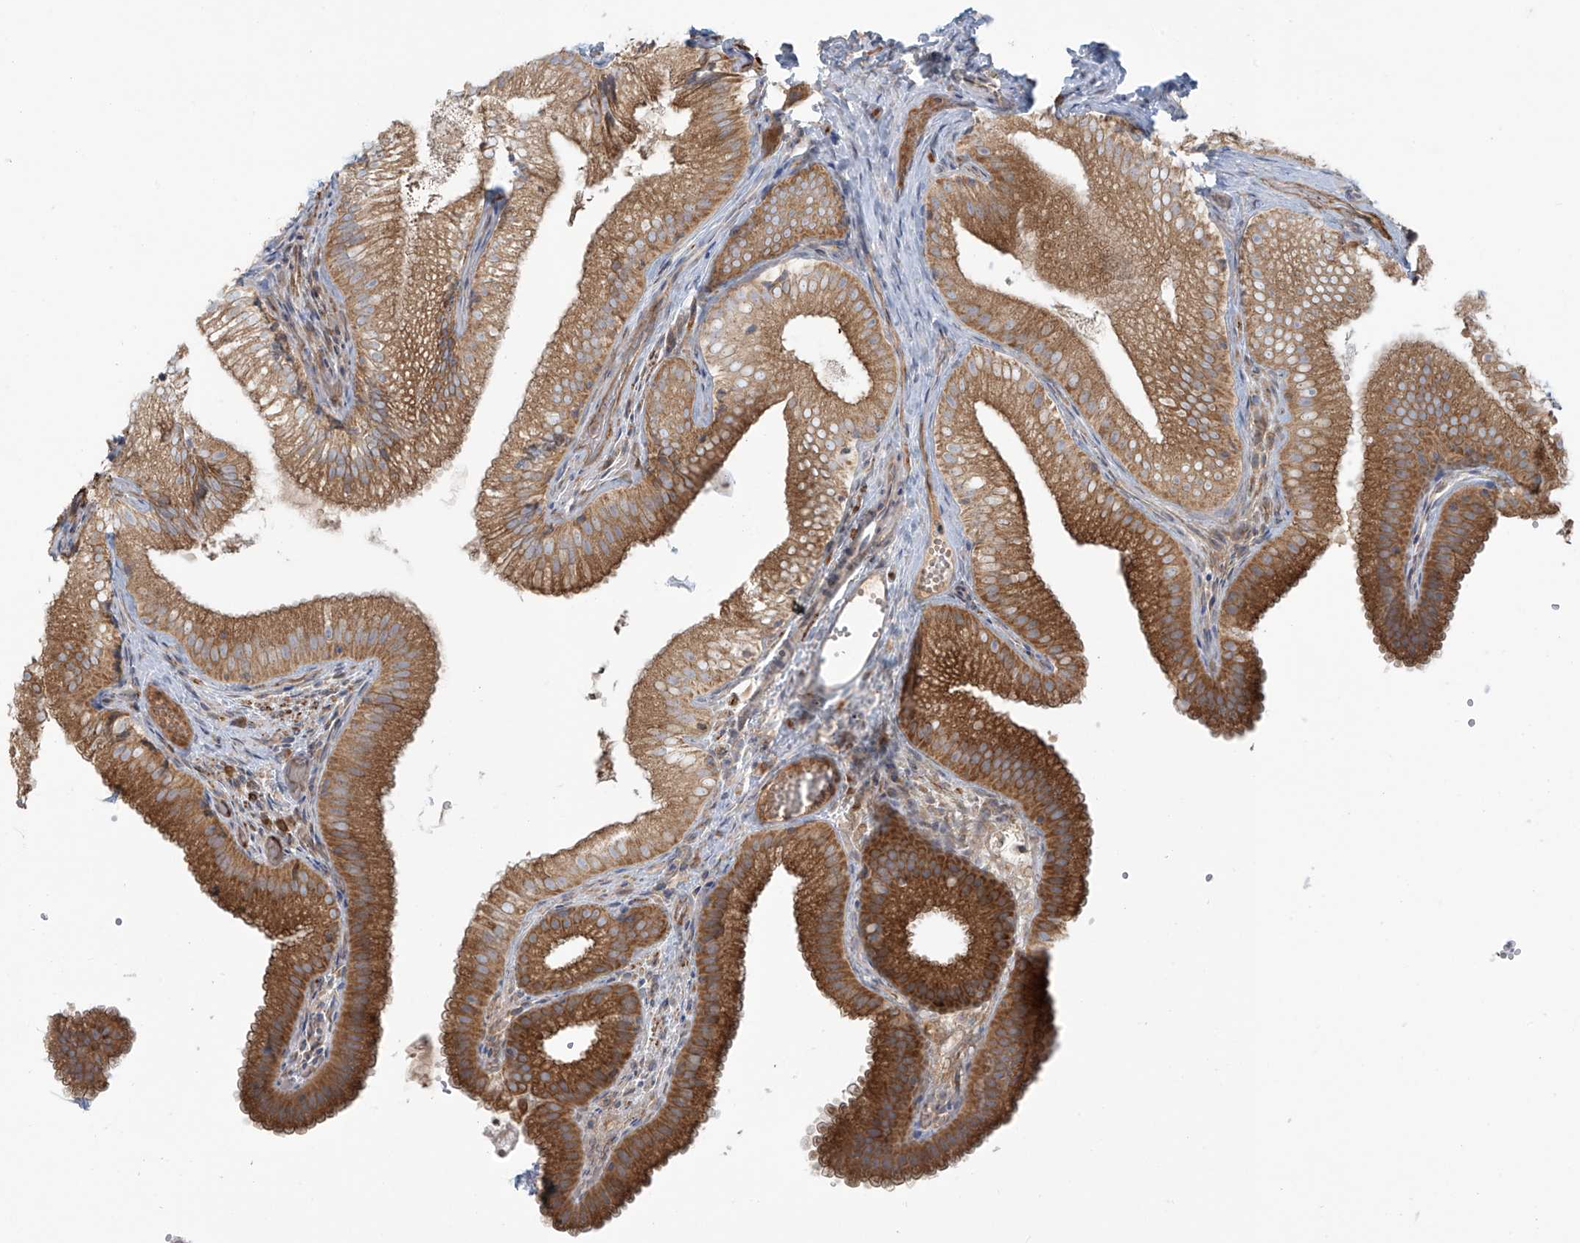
{"staining": {"intensity": "moderate", "quantity": ">75%", "location": "cytoplasmic/membranous"}, "tissue": "gallbladder", "cell_type": "Glandular cells", "image_type": "normal", "snomed": [{"axis": "morphology", "description": "Normal tissue, NOS"}, {"axis": "topography", "description": "Gallbladder"}], "caption": "A high-resolution photomicrograph shows immunohistochemistry staining of normal gallbladder, which reveals moderate cytoplasmic/membranous expression in approximately >75% of glandular cells.", "gene": "LZTS3", "patient": {"sex": "female", "age": 30}}